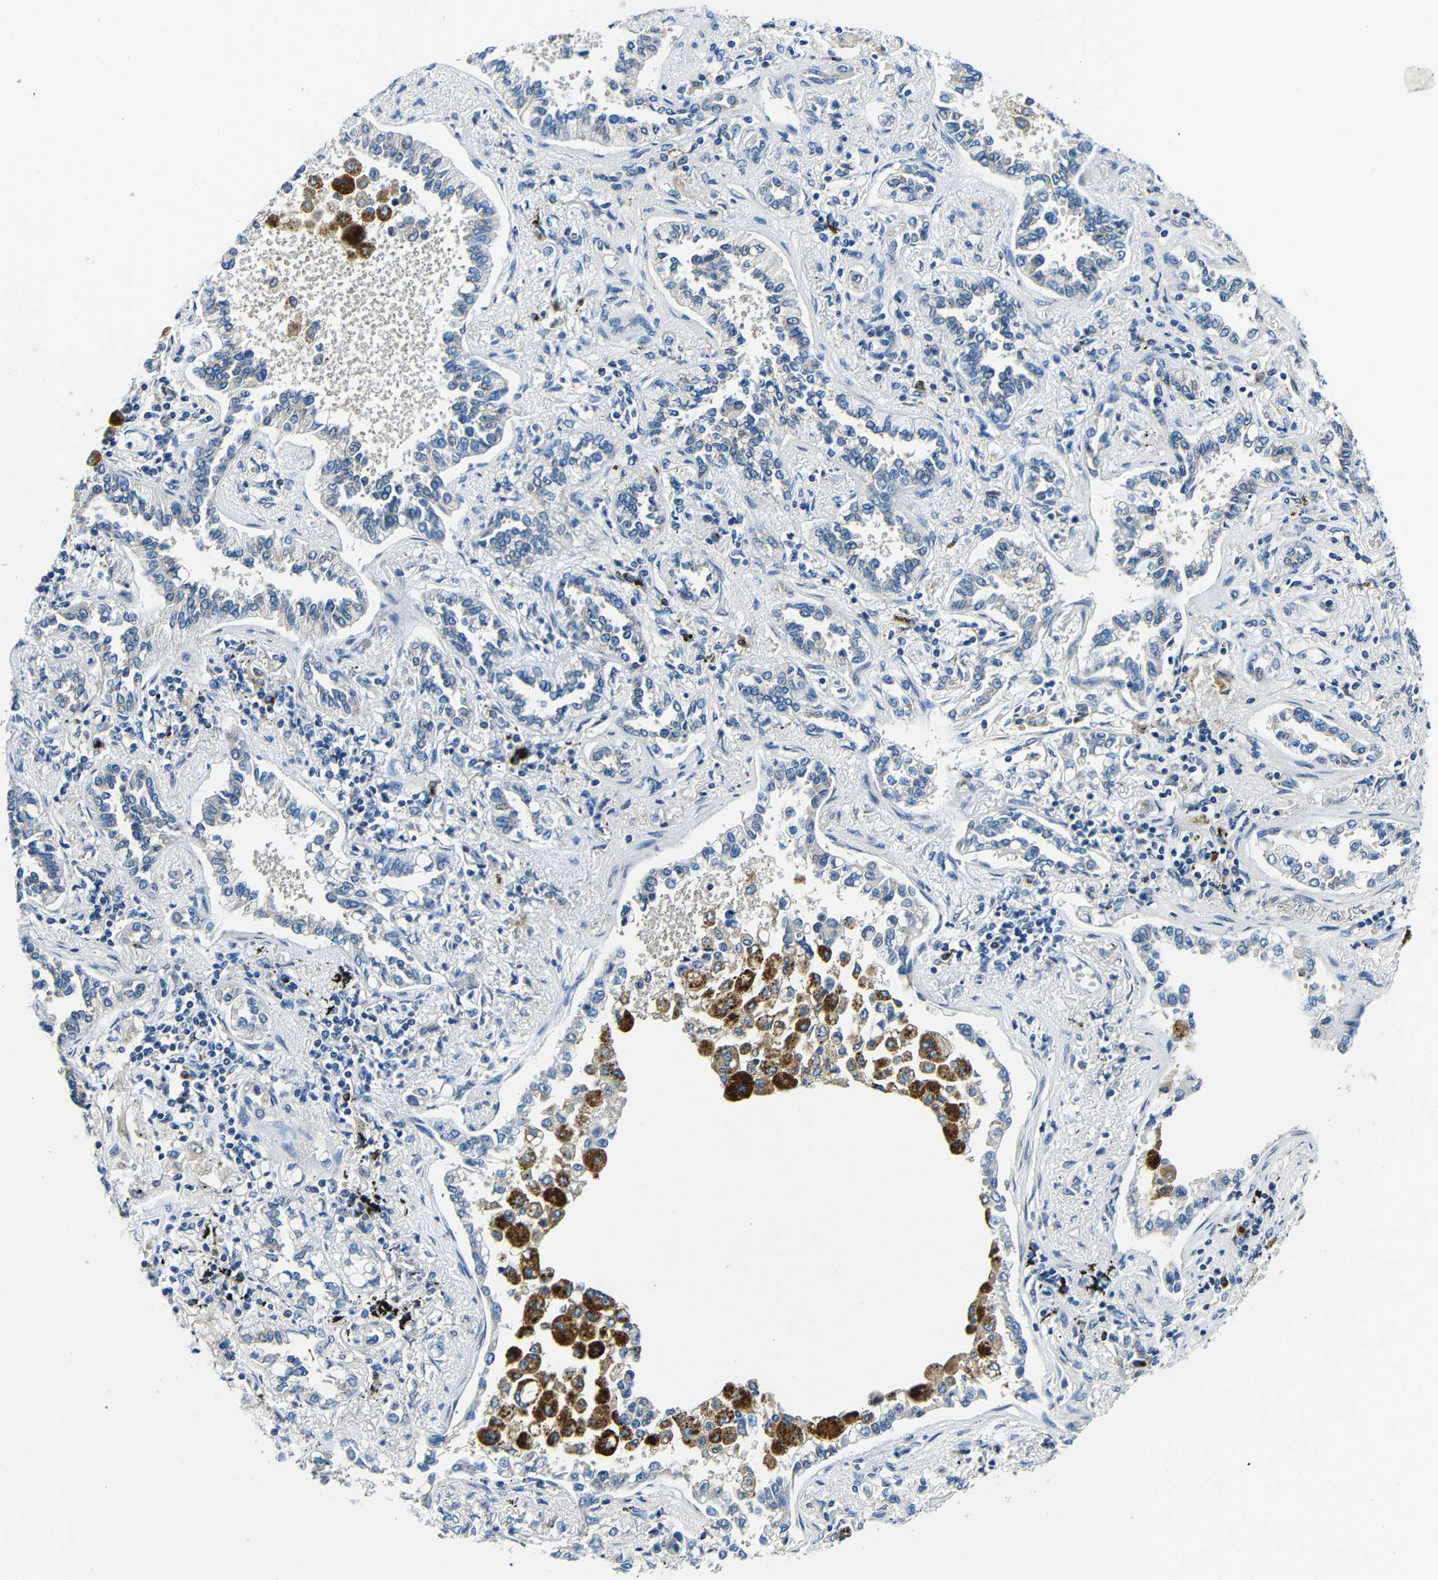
{"staining": {"intensity": "negative", "quantity": "none", "location": "none"}, "tissue": "lung cancer", "cell_type": "Tumor cells", "image_type": "cancer", "snomed": [{"axis": "morphology", "description": "Normal tissue, NOS"}, {"axis": "morphology", "description": "Adenocarcinoma, NOS"}, {"axis": "topography", "description": "Lung"}], "caption": "DAB (3,3'-diaminobenzidine) immunohistochemical staining of human adenocarcinoma (lung) shows no significant staining in tumor cells.", "gene": "USO1", "patient": {"sex": "male", "age": 59}}